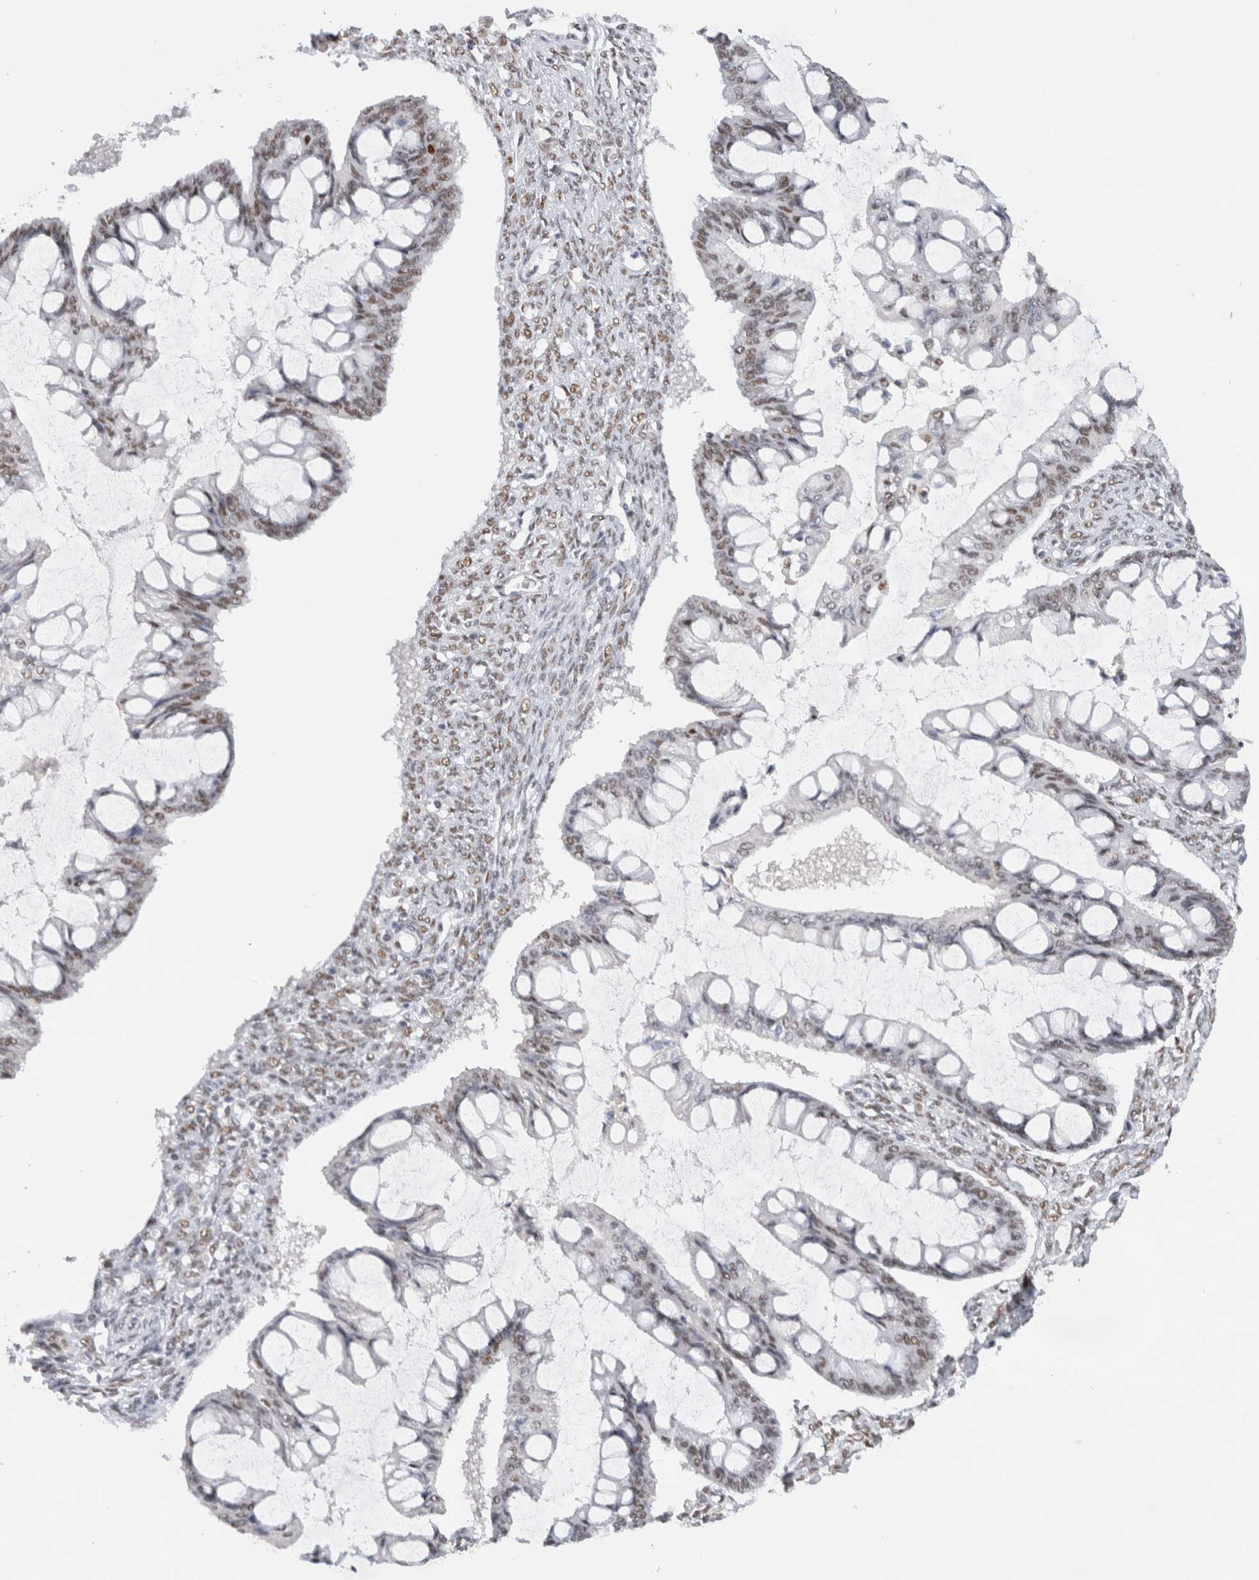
{"staining": {"intensity": "moderate", "quantity": "25%-75%", "location": "nuclear"}, "tissue": "ovarian cancer", "cell_type": "Tumor cells", "image_type": "cancer", "snomed": [{"axis": "morphology", "description": "Cystadenocarcinoma, mucinous, NOS"}, {"axis": "topography", "description": "Ovary"}], "caption": "Ovarian cancer stained with a protein marker shows moderate staining in tumor cells.", "gene": "COPS7A", "patient": {"sex": "female", "age": 73}}